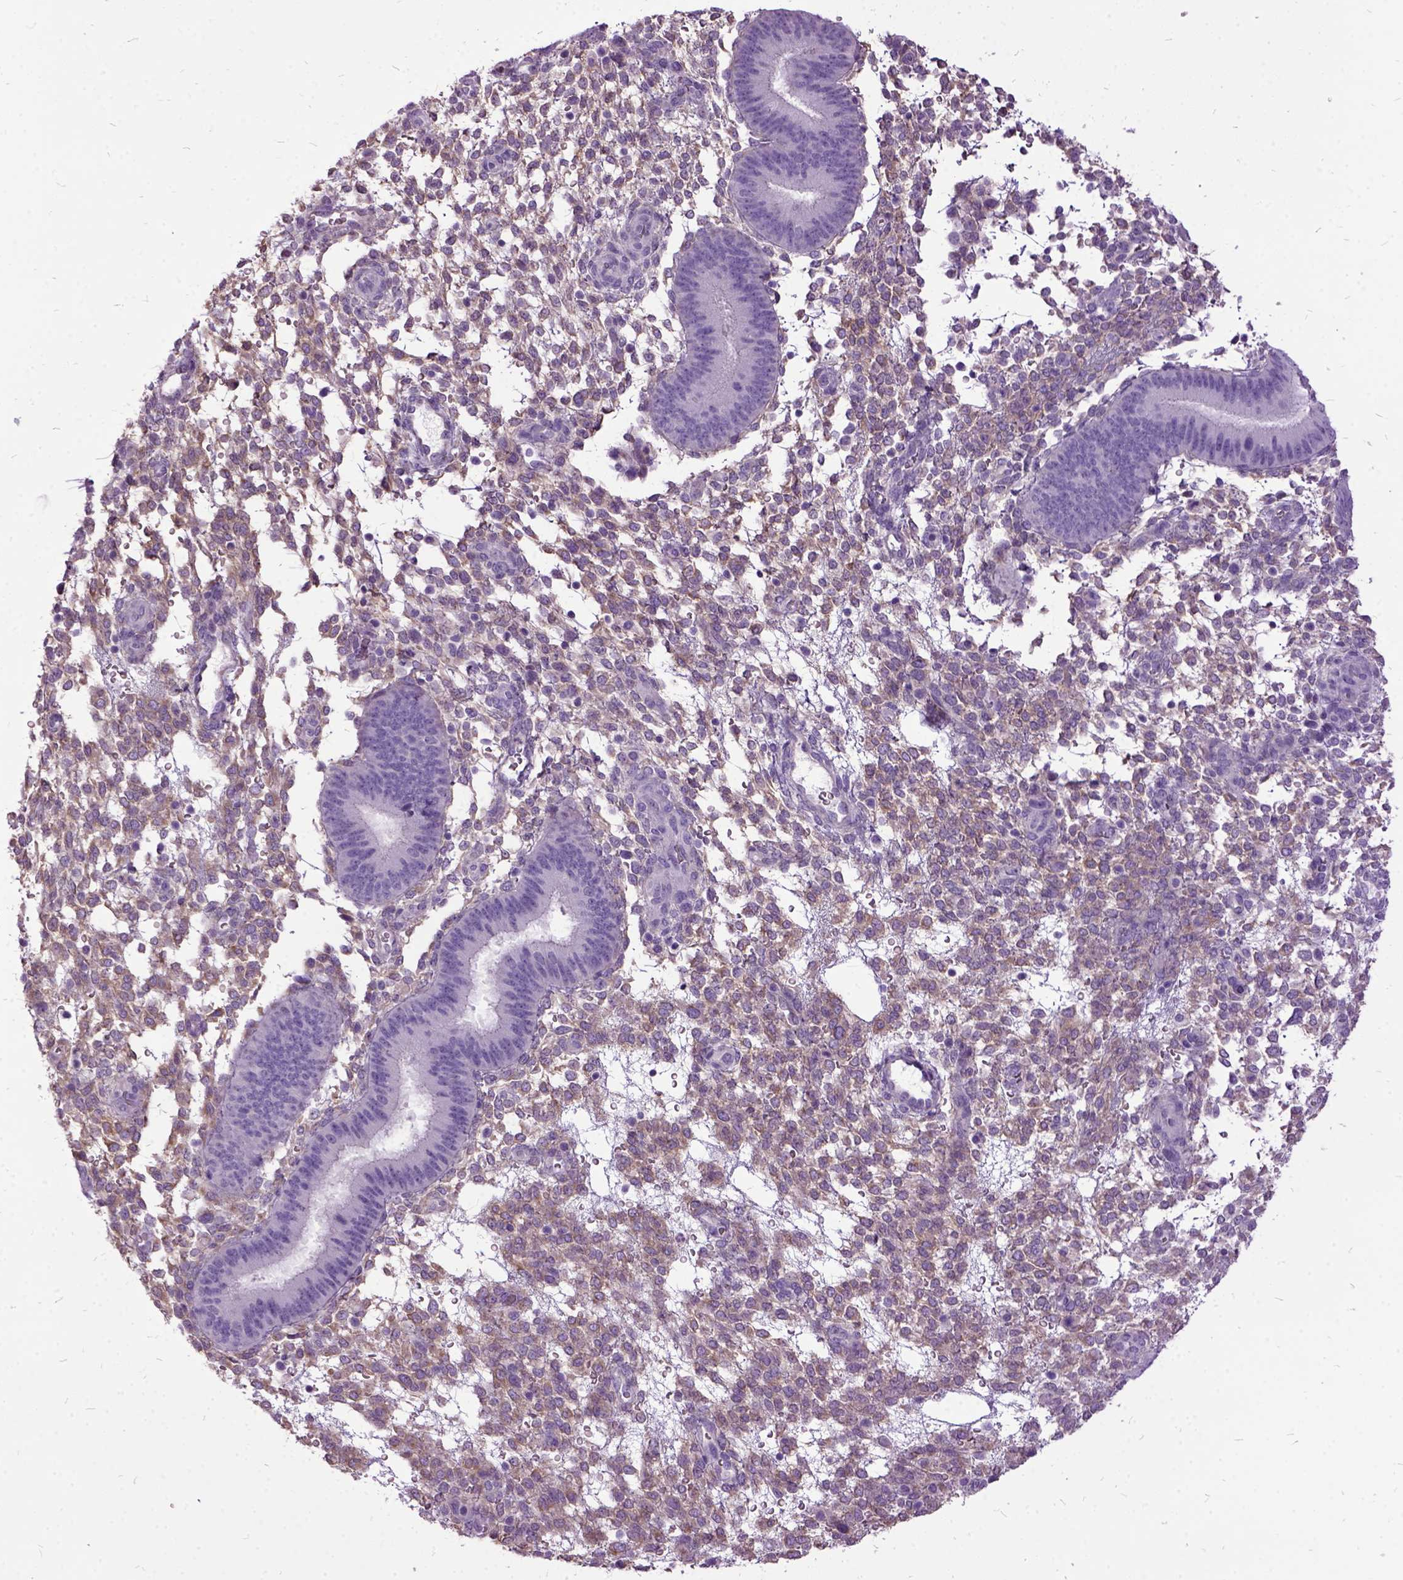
{"staining": {"intensity": "negative", "quantity": "none", "location": "none"}, "tissue": "endometrium", "cell_type": "Cells in endometrial stroma", "image_type": "normal", "snomed": [{"axis": "morphology", "description": "Normal tissue, NOS"}, {"axis": "topography", "description": "Endometrium"}], "caption": "Immunohistochemical staining of benign human endometrium shows no significant expression in cells in endometrial stroma. (DAB immunohistochemistry (IHC), high magnification).", "gene": "MME", "patient": {"sex": "female", "age": 39}}